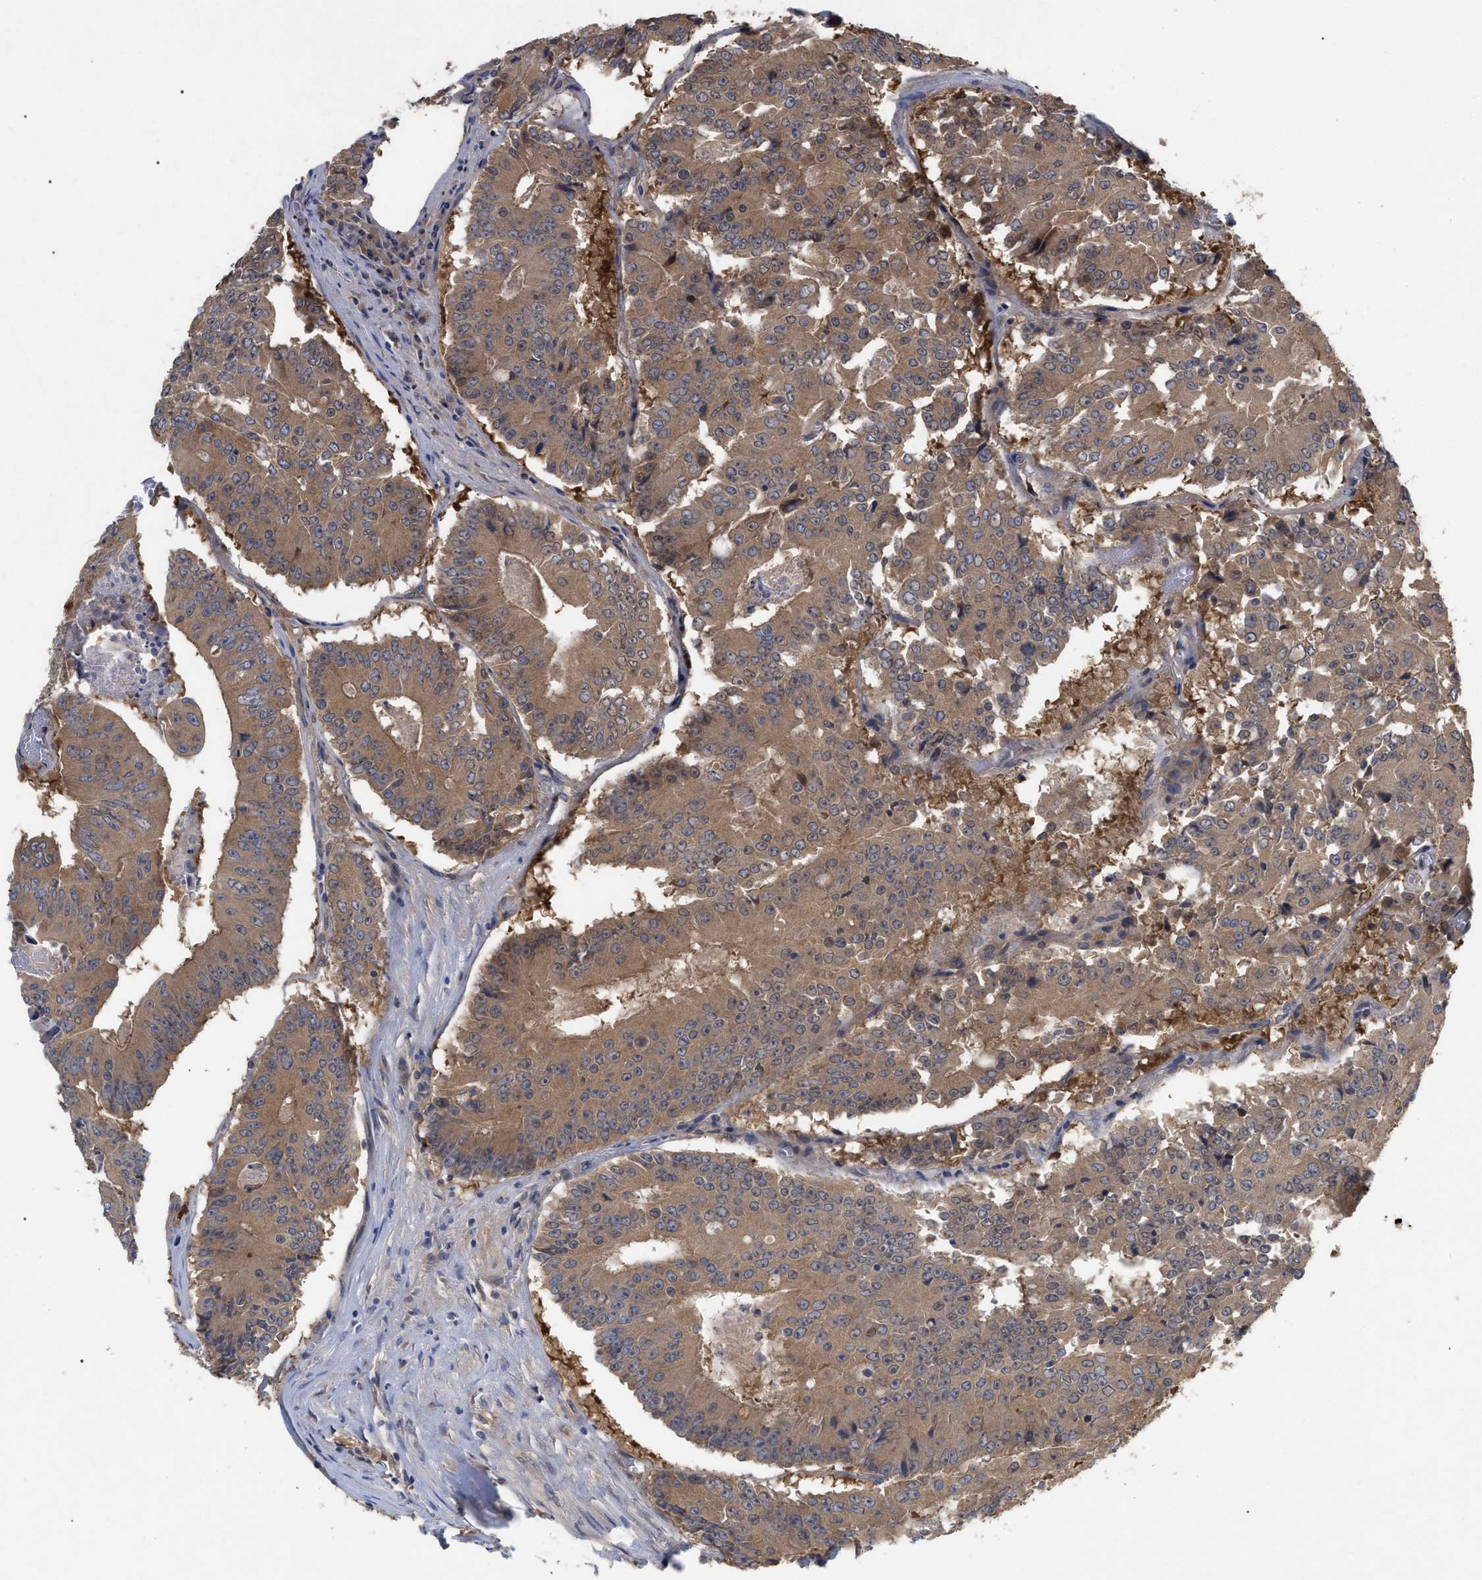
{"staining": {"intensity": "moderate", "quantity": ">75%", "location": "cytoplasmic/membranous"}, "tissue": "colorectal cancer", "cell_type": "Tumor cells", "image_type": "cancer", "snomed": [{"axis": "morphology", "description": "Adenocarcinoma, NOS"}, {"axis": "topography", "description": "Colon"}], "caption": "Moderate cytoplasmic/membranous protein staining is identified in about >75% of tumor cells in colorectal cancer.", "gene": "RAP1GDS1", "patient": {"sex": "male", "age": 87}}